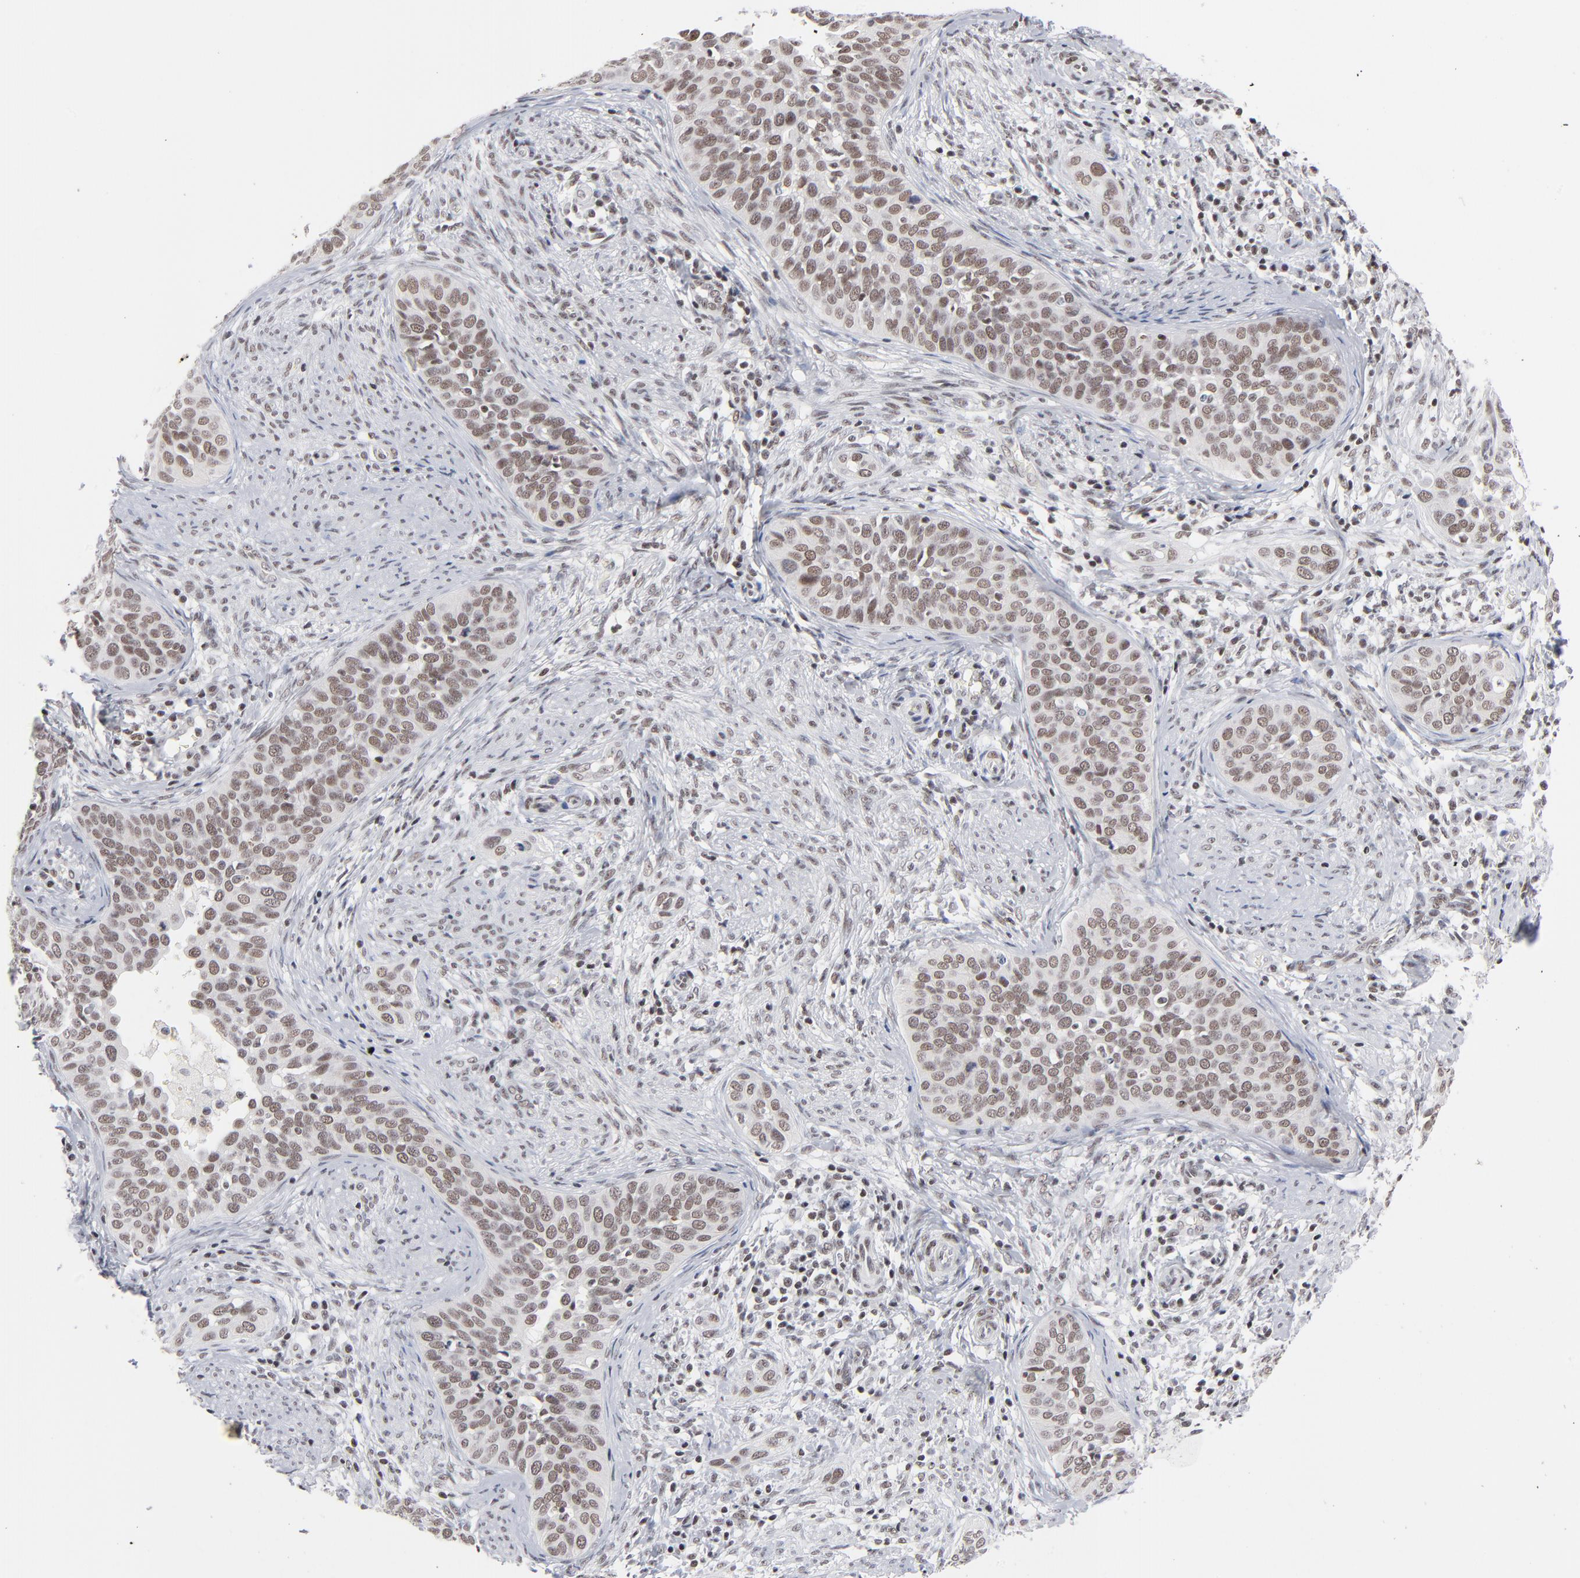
{"staining": {"intensity": "weak", "quantity": ">75%", "location": "nuclear"}, "tissue": "cervical cancer", "cell_type": "Tumor cells", "image_type": "cancer", "snomed": [{"axis": "morphology", "description": "Squamous cell carcinoma, NOS"}, {"axis": "topography", "description": "Cervix"}], "caption": "Cervical cancer stained for a protein (brown) displays weak nuclear positive positivity in about >75% of tumor cells.", "gene": "ZNF143", "patient": {"sex": "female", "age": 31}}